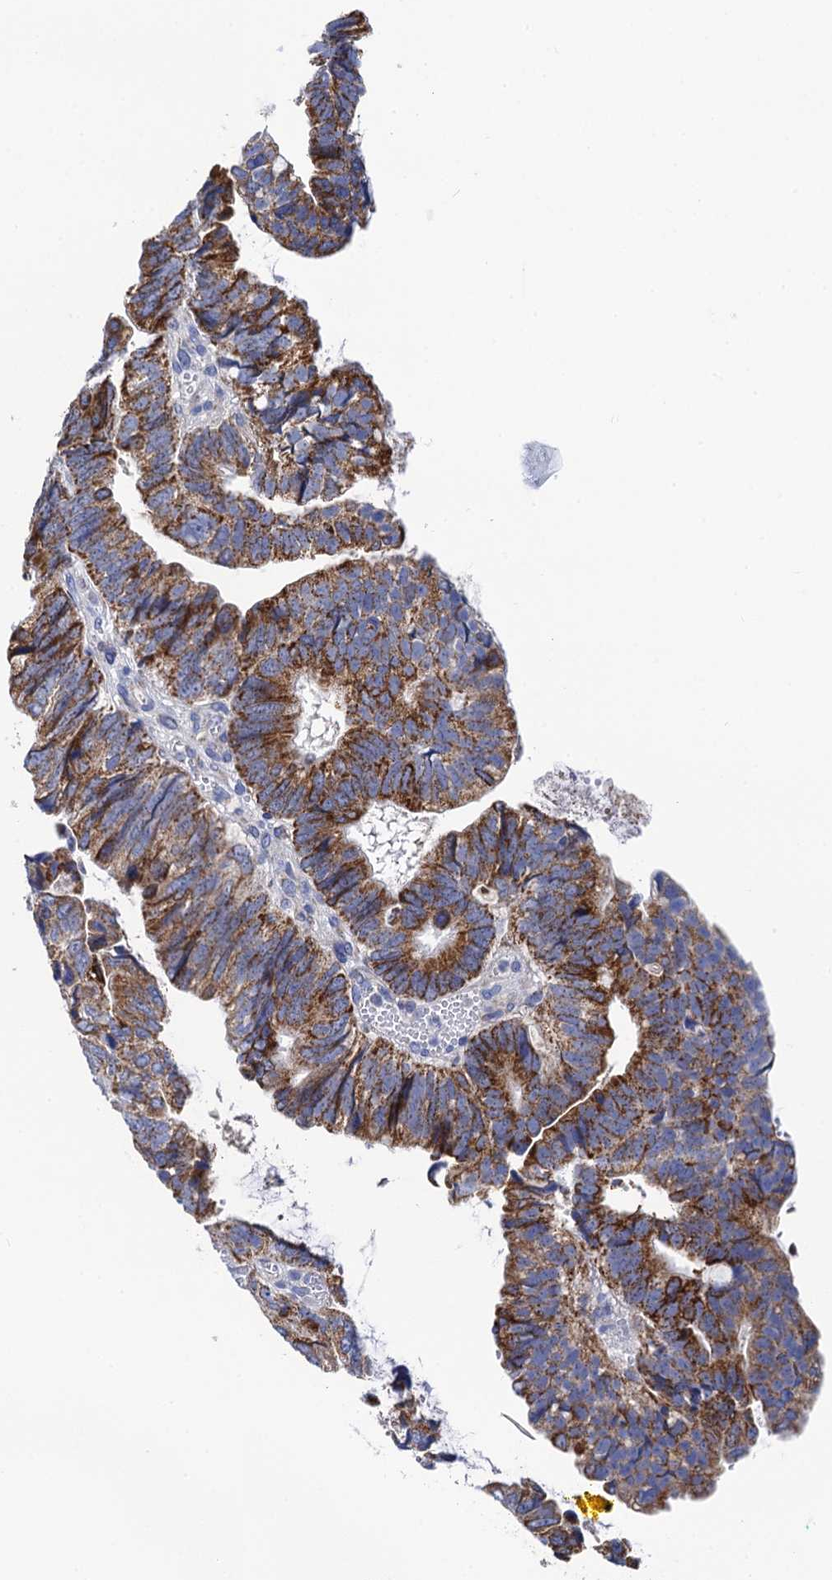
{"staining": {"intensity": "moderate", "quantity": ">75%", "location": "cytoplasmic/membranous"}, "tissue": "colorectal cancer", "cell_type": "Tumor cells", "image_type": "cancer", "snomed": [{"axis": "morphology", "description": "Adenocarcinoma, NOS"}, {"axis": "topography", "description": "Colon"}], "caption": "Tumor cells display moderate cytoplasmic/membranous positivity in approximately >75% of cells in colorectal cancer. The staining is performed using DAB (3,3'-diaminobenzidine) brown chromogen to label protein expression. The nuclei are counter-stained blue using hematoxylin.", "gene": "ACADSB", "patient": {"sex": "female", "age": 67}}